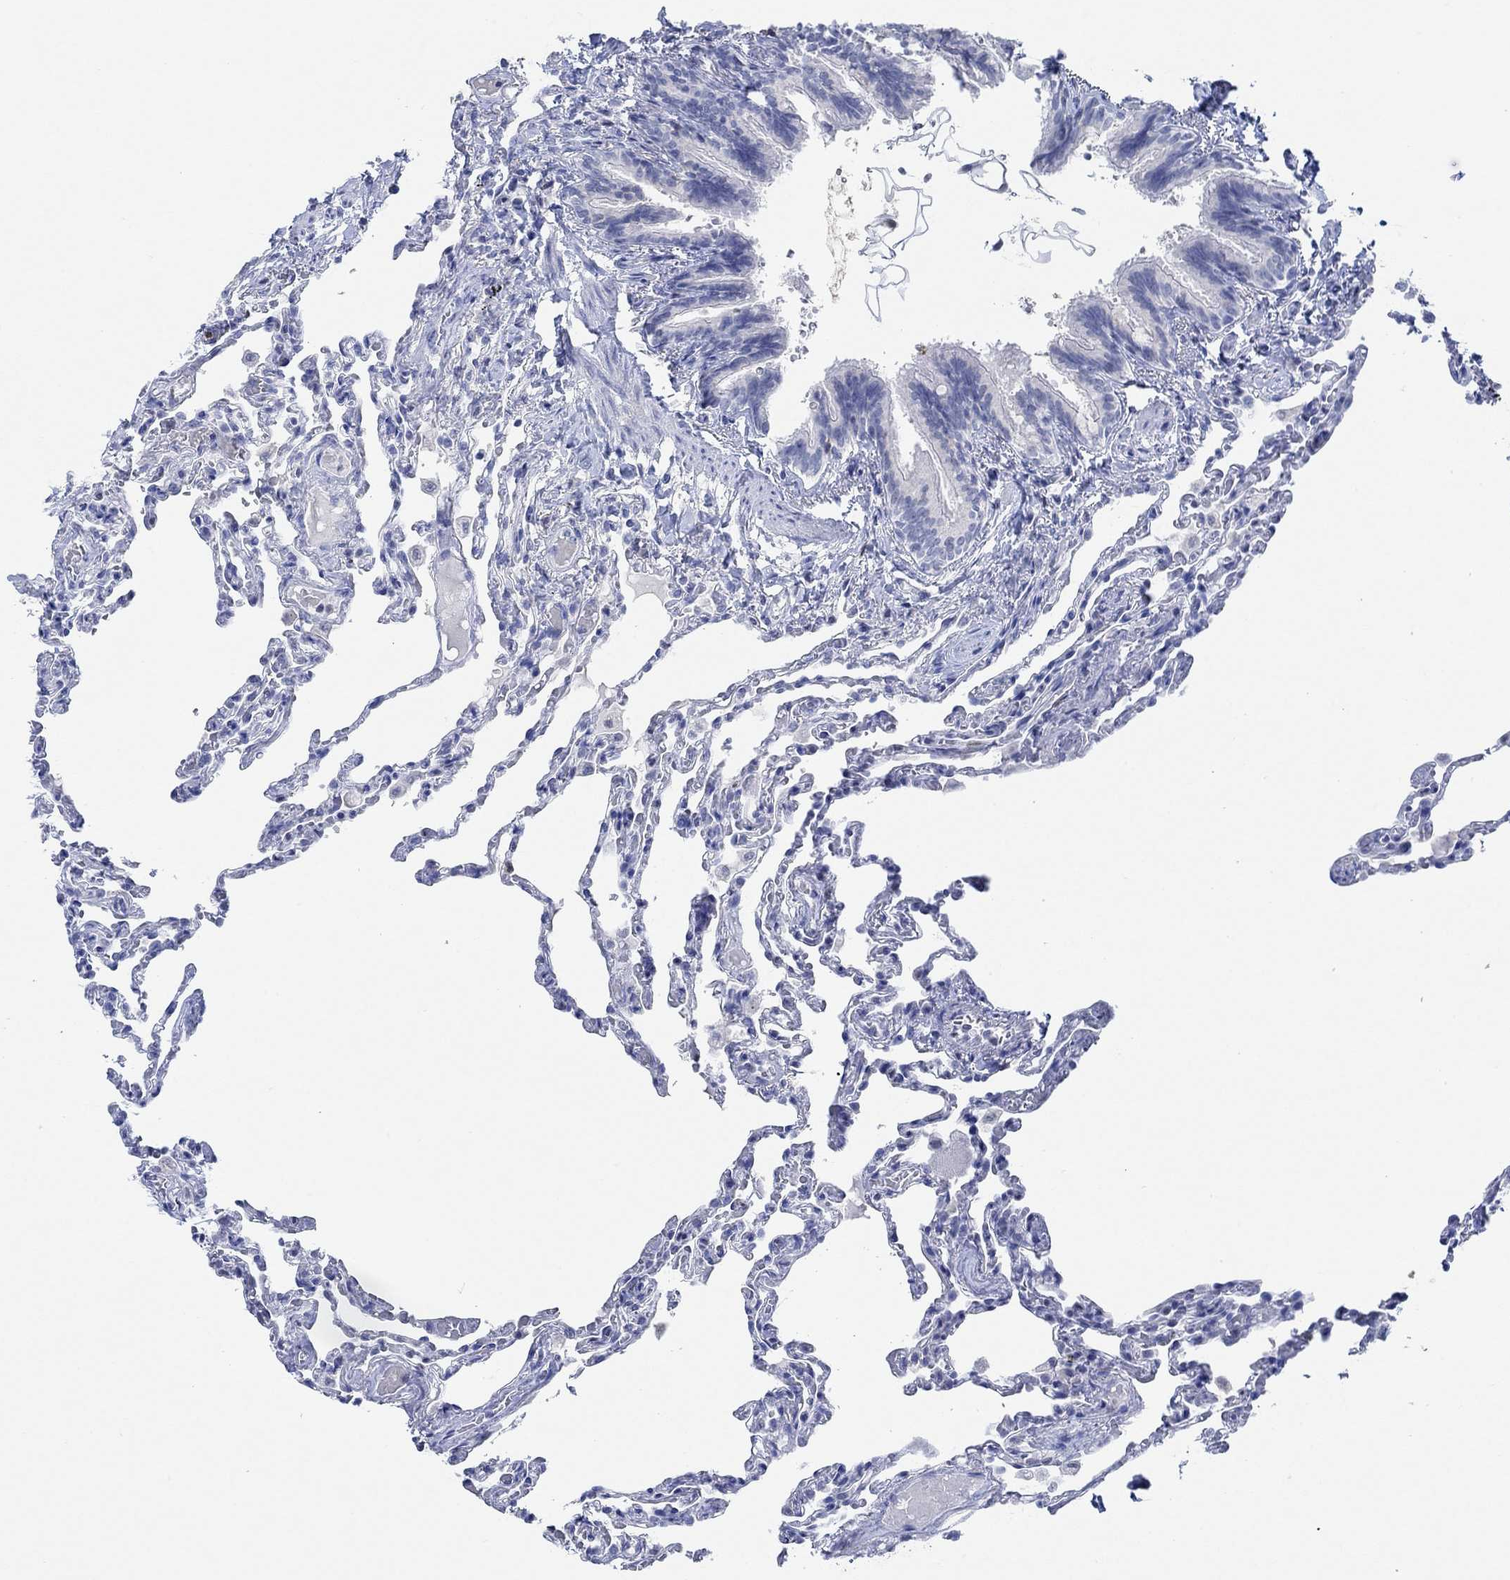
{"staining": {"intensity": "negative", "quantity": "none", "location": "none"}, "tissue": "lung", "cell_type": "Alveolar cells", "image_type": "normal", "snomed": [{"axis": "morphology", "description": "Normal tissue, NOS"}, {"axis": "topography", "description": "Lung"}], "caption": "Alveolar cells show no significant protein staining in unremarkable lung. The staining is performed using DAB brown chromogen with nuclei counter-stained in using hematoxylin.", "gene": "PPP1R17", "patient": {"sex": "female", "age": 43}}